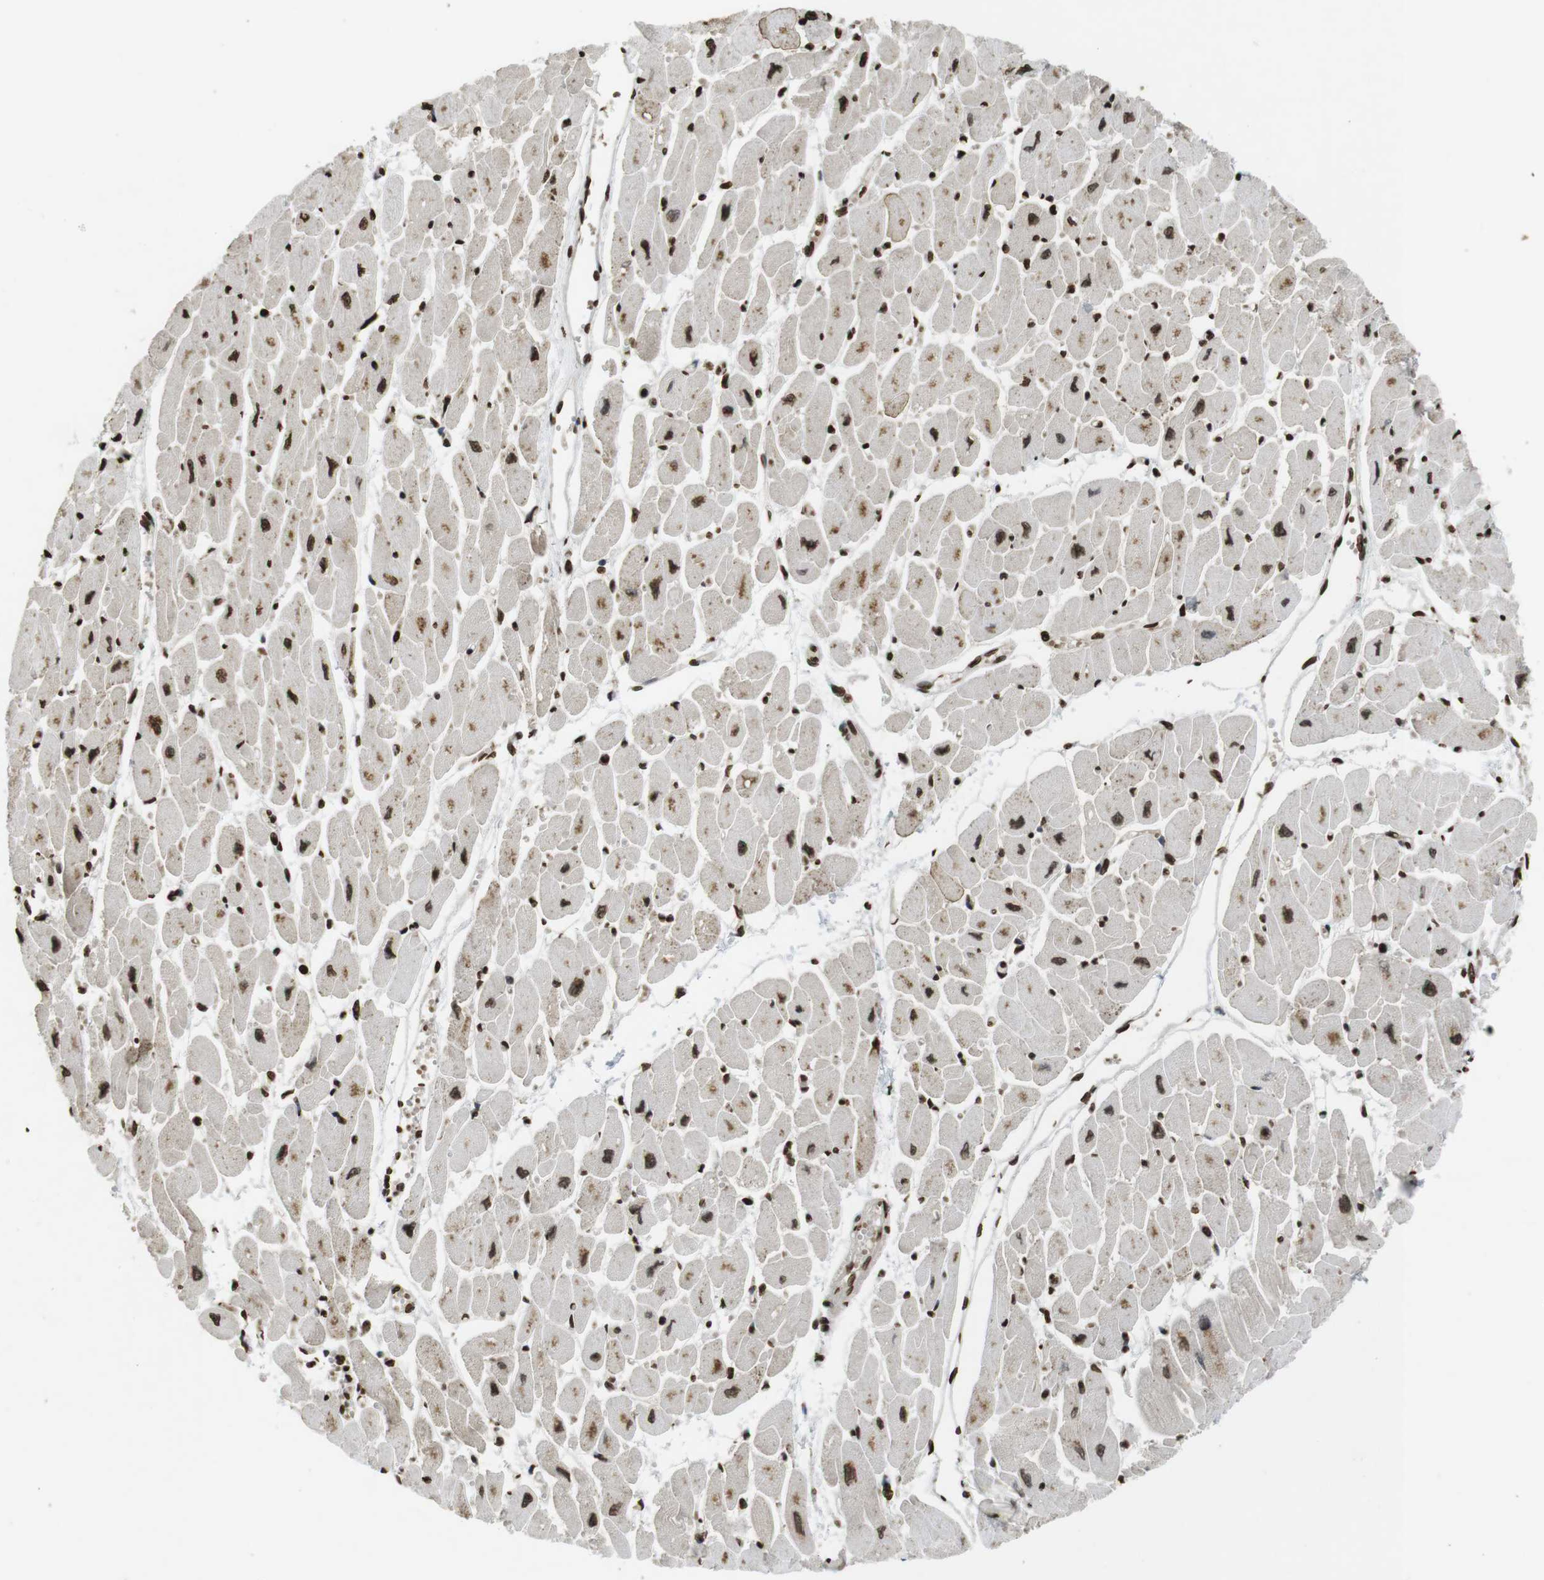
{"staining": {"intensity": "strong", "quantity": ">75%", "location": "nuclear"}, "tissue": "heart muscle", "cell_type": "Cardiomyocytes", "image_type": "normal", "snomed": [{"axis": "morphology", "description": "Normal tissue, NOS"}, {"axis": "topography", "description": "Heart"}], "caption": "This histopathology image reveals IHC staining of unremarkable human heart muscle, with high strong nuclear expression in about >75% of cardiomyocytes.", "gene": "FOXA3", "patient": {"sex": "female", "age": 54}}